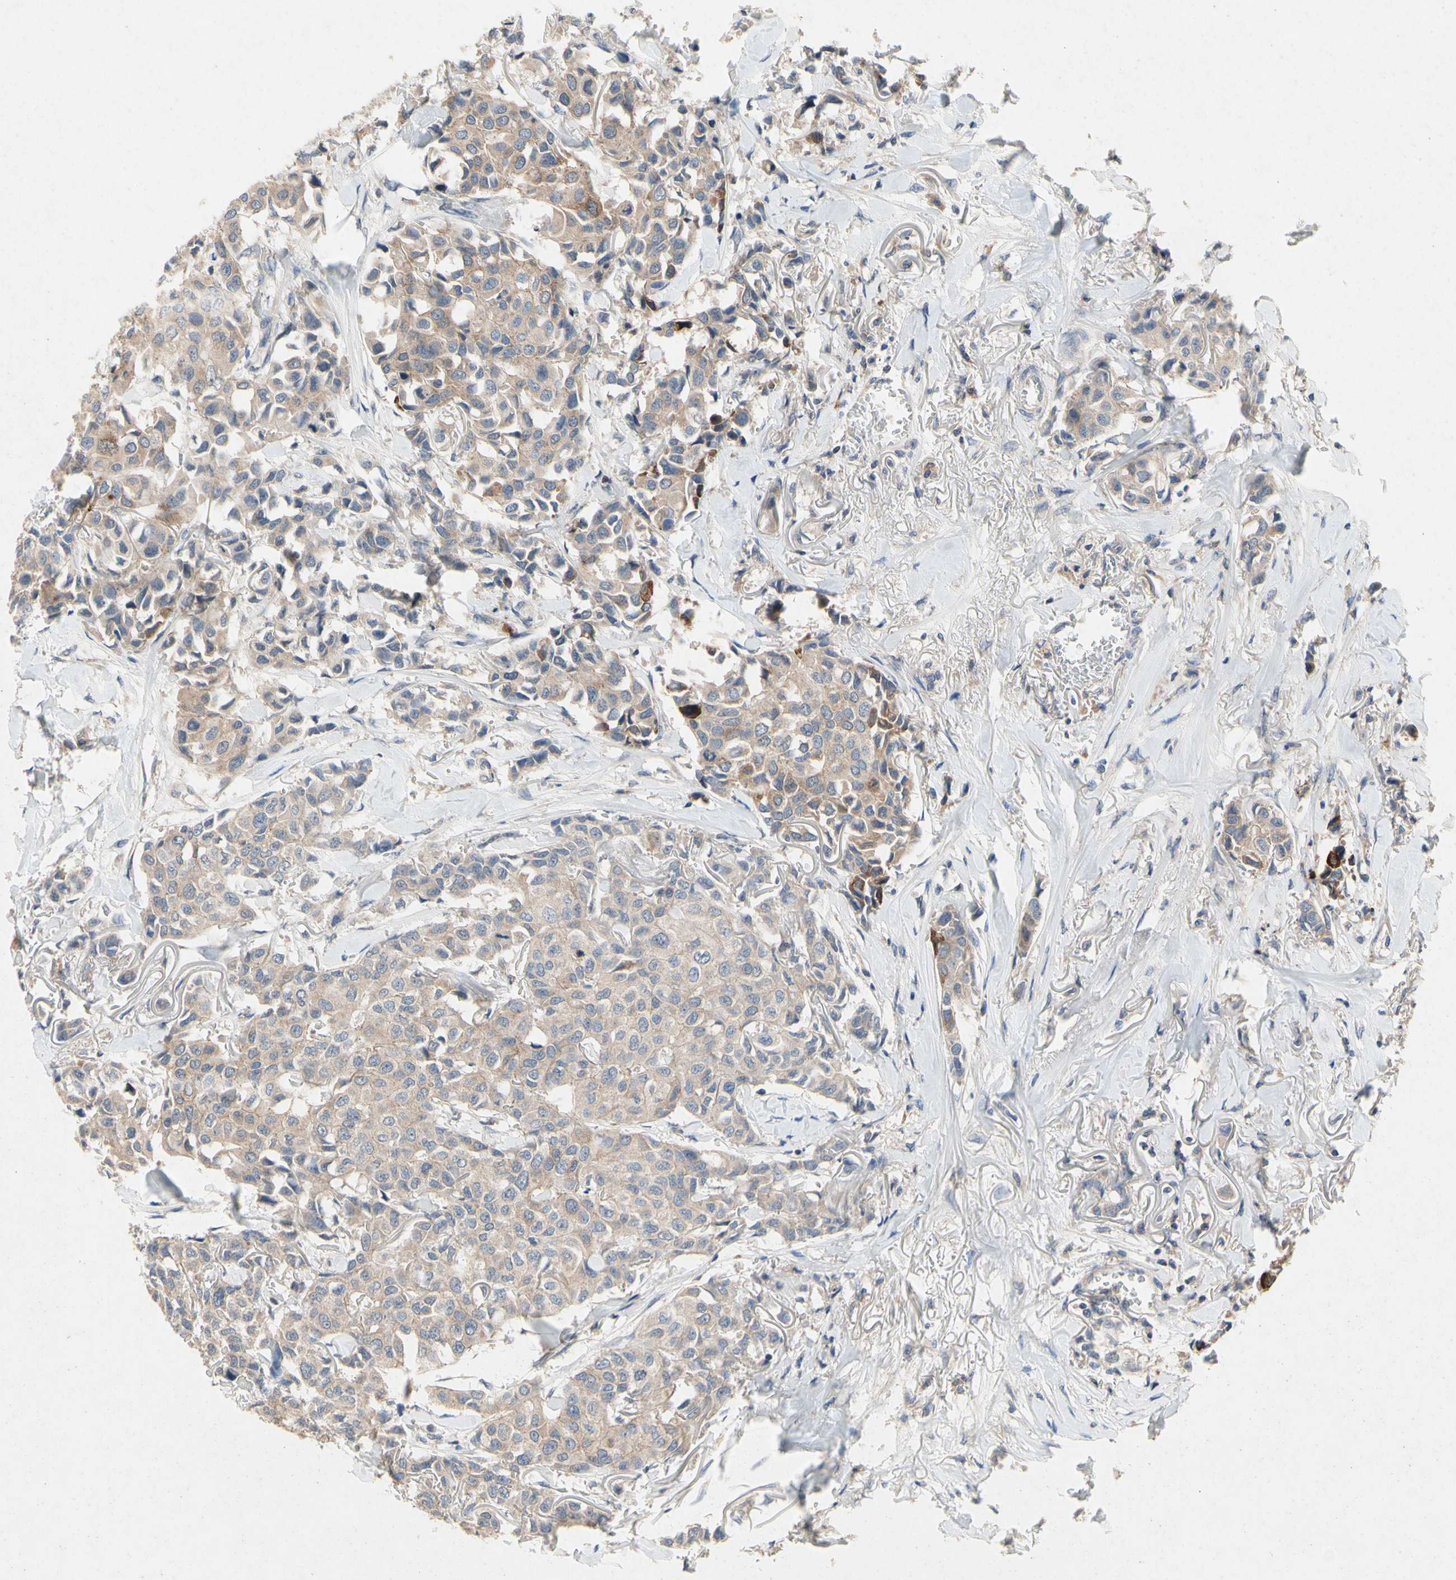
{"staining": {"intensity": "weak", "quantity": ">75%", "location": "cytoplasmic/membranous"}, "tissue": "breast cancer", "cell_type": "Tumor cells", "image_type": "cancer", "snomed": [{"axis": "morphology", "description": "Duct carcinoma"}, {"axis": "topography", "description": "Breast"}], "caption": "Brown immunohistochemical staining in intraductal carcinoma (breast) shows weak cytoplasmic/membranous staining in about >75% of tumor cells. Immunohistochemistry stains the protein of interest in brown and the nuclei are stained blue.", "gene": "RPS6KA1", "patient": {"sex": "female", "age": 80}}